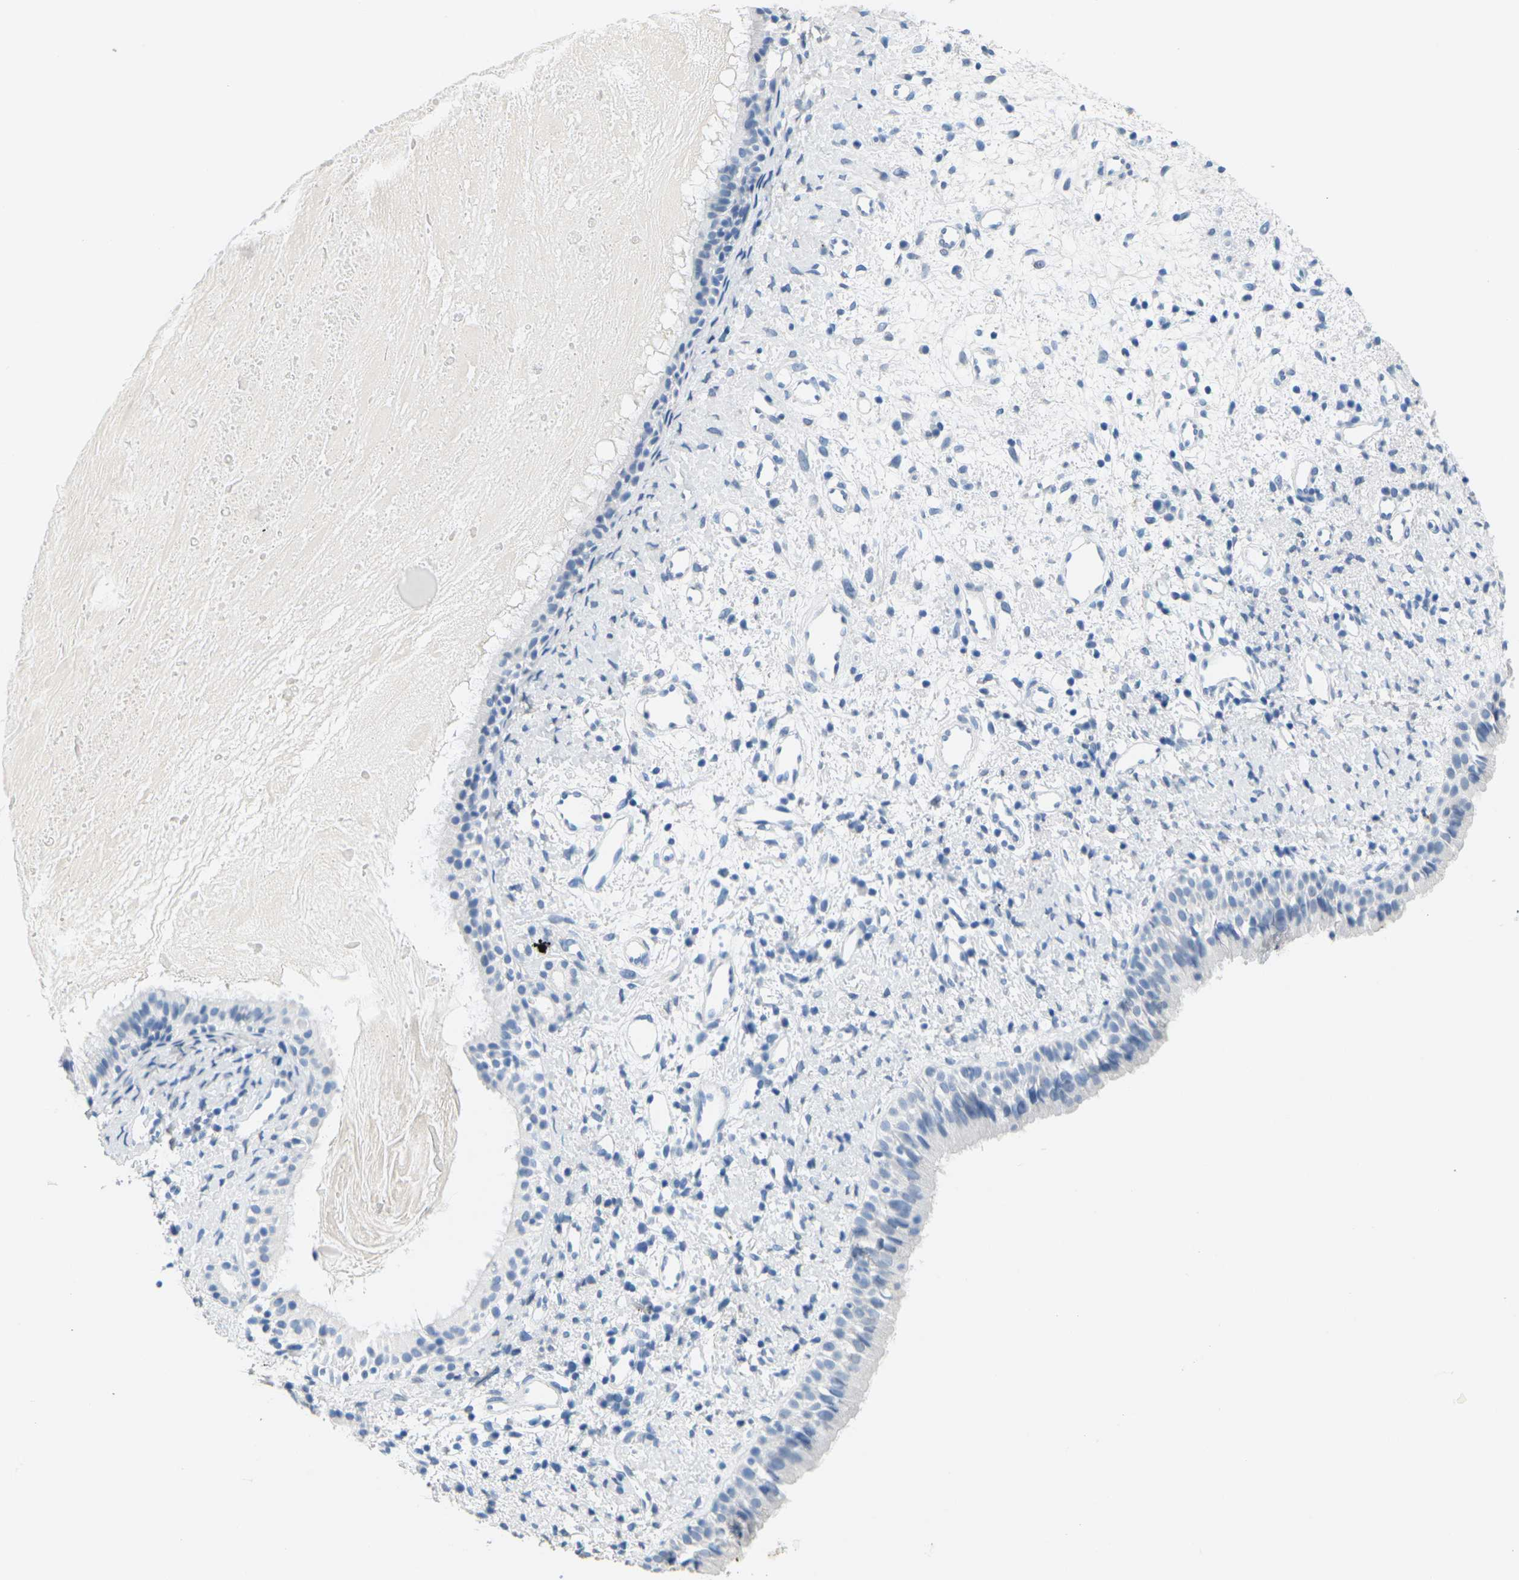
{"staining": {"intensity": "negative", "quantity": "none", "location": "none"}, "tissue": "nasopharynx", "cell_type": "Respiratory epithelial cells", "image_type": "normal", "snomed": [{"axis": "morphology", "description": "Normal tissue, NOS"}, {"axis": "topography", "description": "Nasopharynx"}], "caption": "Respiratory epithelial cells are negative for brown protein staining in unremarkable nasopharynx.", "gene": "CTAG1A", "patient": {"sex": "male", "age": 22}}